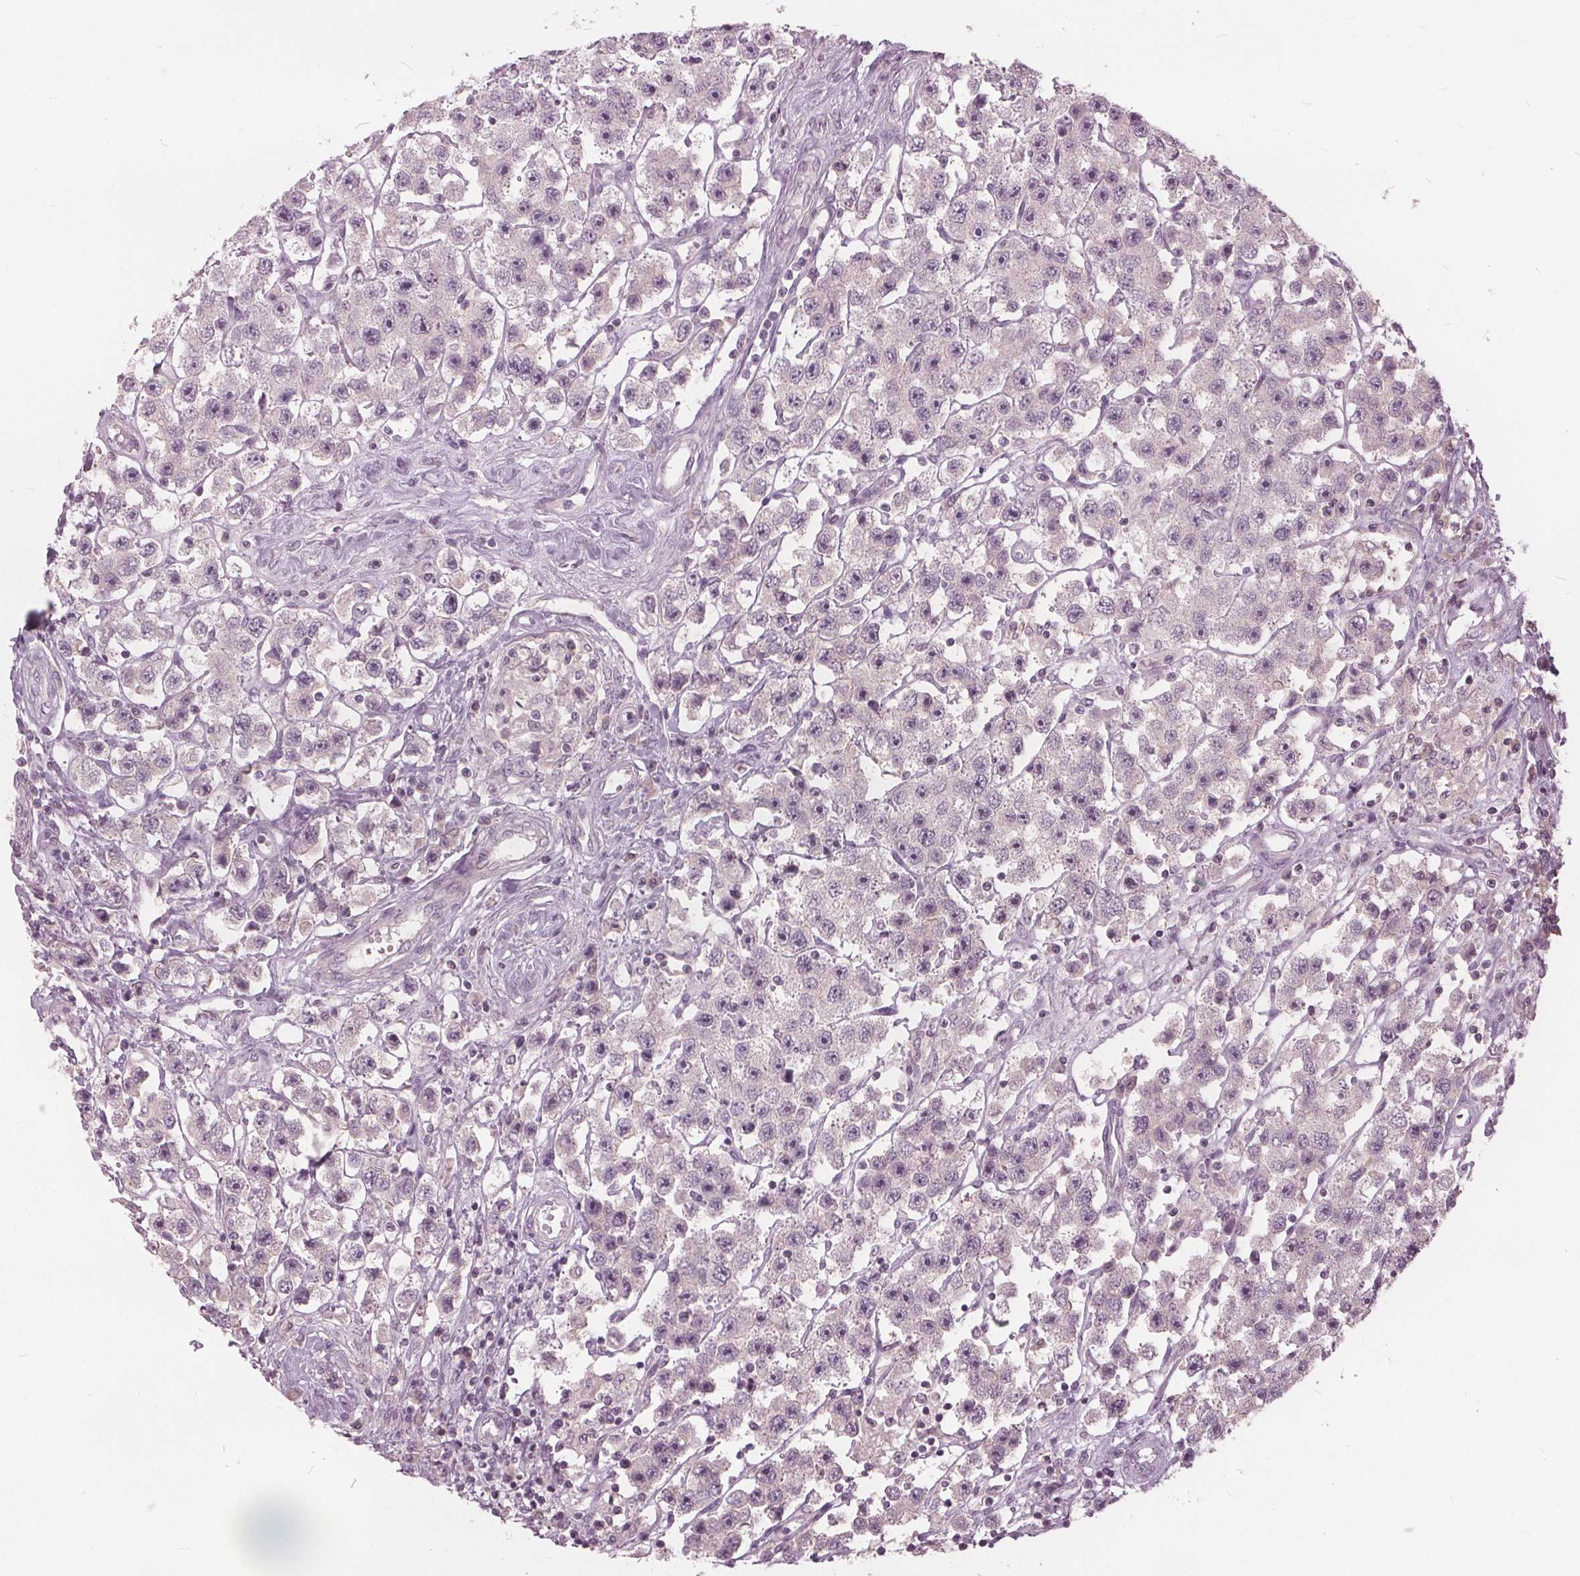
{"staining": {"intensity": "negative", "quantity": "none", "location": "none"}, "tissue": "testis cancer", "cell_type": "Tumor cells", "image_type": "cancer", "snomed": [{"axis": "morphology", "description": "Seminoma, NOS"}, {"axis": "topography", "description": "Testis"}], "caption": "There is no significant expression in tumor cells of seminoma (testis).", "gene": "KLK13", "patient": {"sex": "male", "age": 45}}